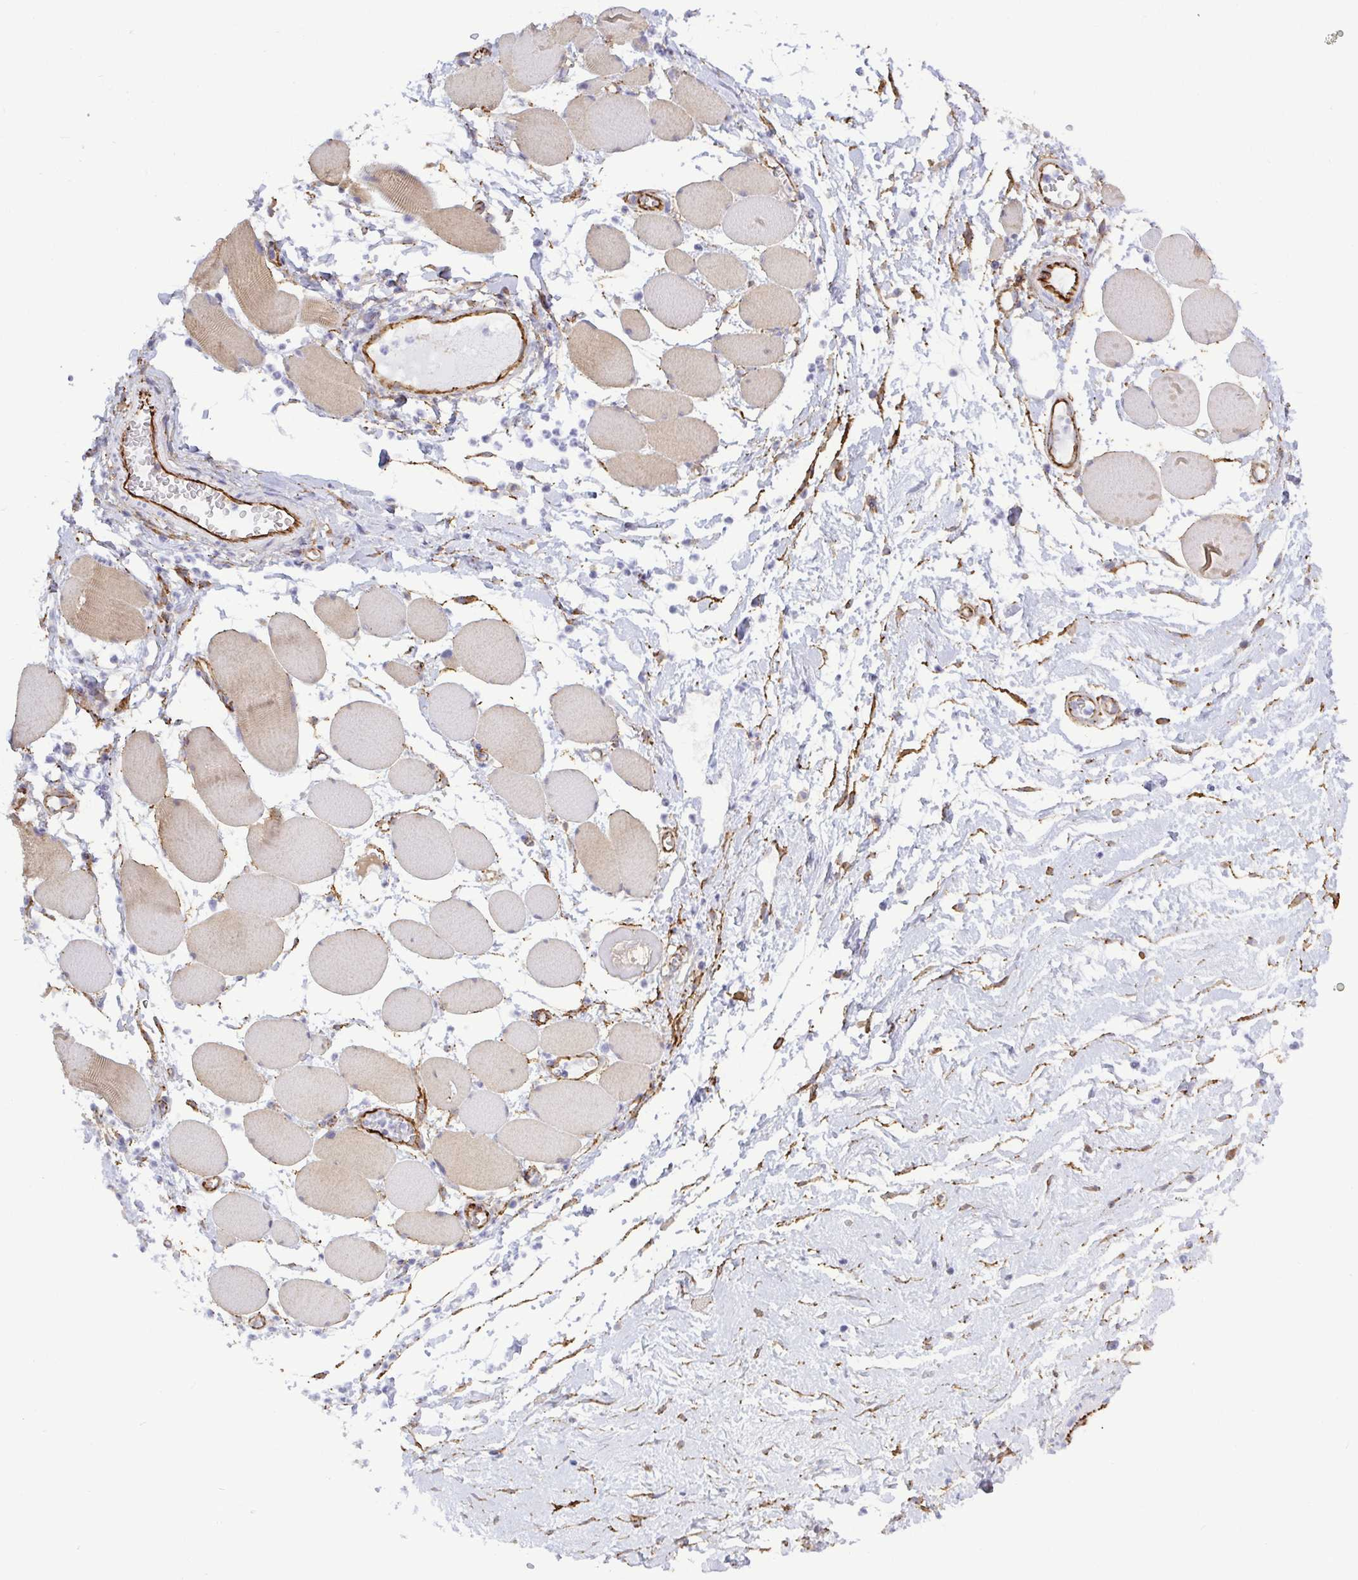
{"staining": {"intensity": "weak", "quantity": "25%-75%", "location": "cytoplasmic/membranous"}, "tissue": "skeletal muscle", "cell_type": "Myocytes", "image_type": "normal", "snomed": [{"axis": "morphology", "description": "Normal tissue, NOS"}, {"axis": "topography", "description": "Skeletal muscle"}], "caption": "An IHC photomicrograph of normal tissue is shown. Protein staining in brown labels weak cytoplasmic/membranous positivity in skeletal muscle within myocytes.", "gene": "LIMA1", "patient": {"sex": "female", "age": 75}}